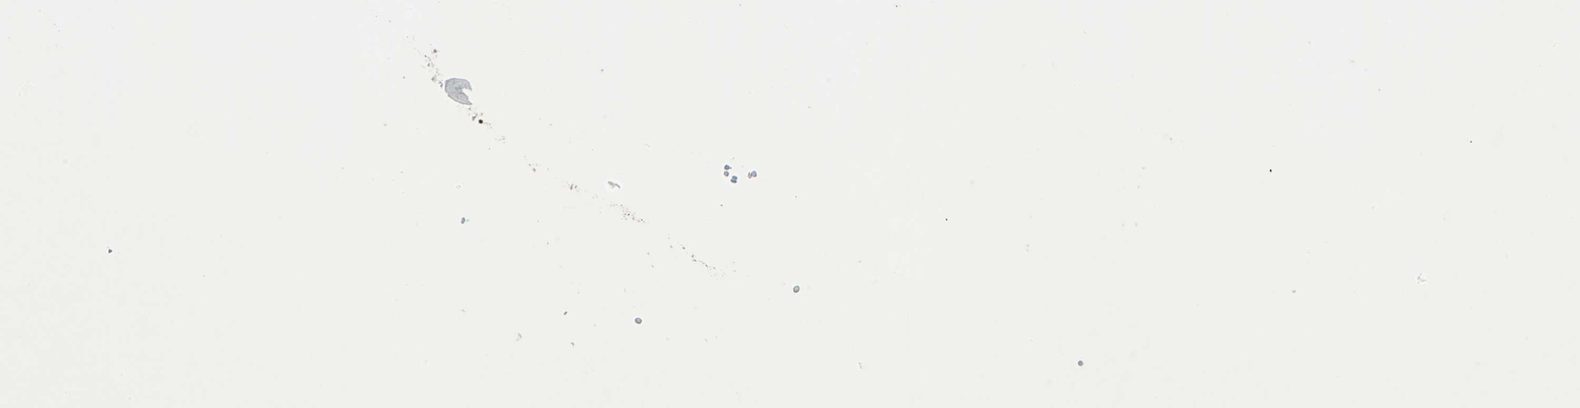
{"staining": {"intensity": "strong", "quantity": "25%-75%", "location": "cytoplasmic/membranous,nuclear"}, "tissue": "vagina", "cell_type": "Squamous epithelial cells", "image_type": "normal", "snomed": [{"axis": "morphology", "description": "Normal tissue, NOS"}, {"axis": "topography", "description": "Vagina"}], "caption": "A photomicrograph of vagina stained for a protein exhibits strong cytoplasmic/membranous,nuclear brown staining in squamous epithelial cells. Ihc stains the protein in brown and the nuclei are stained blue.", "gene": "COPS5", "patient": {"sex": "female", "age": 34}}